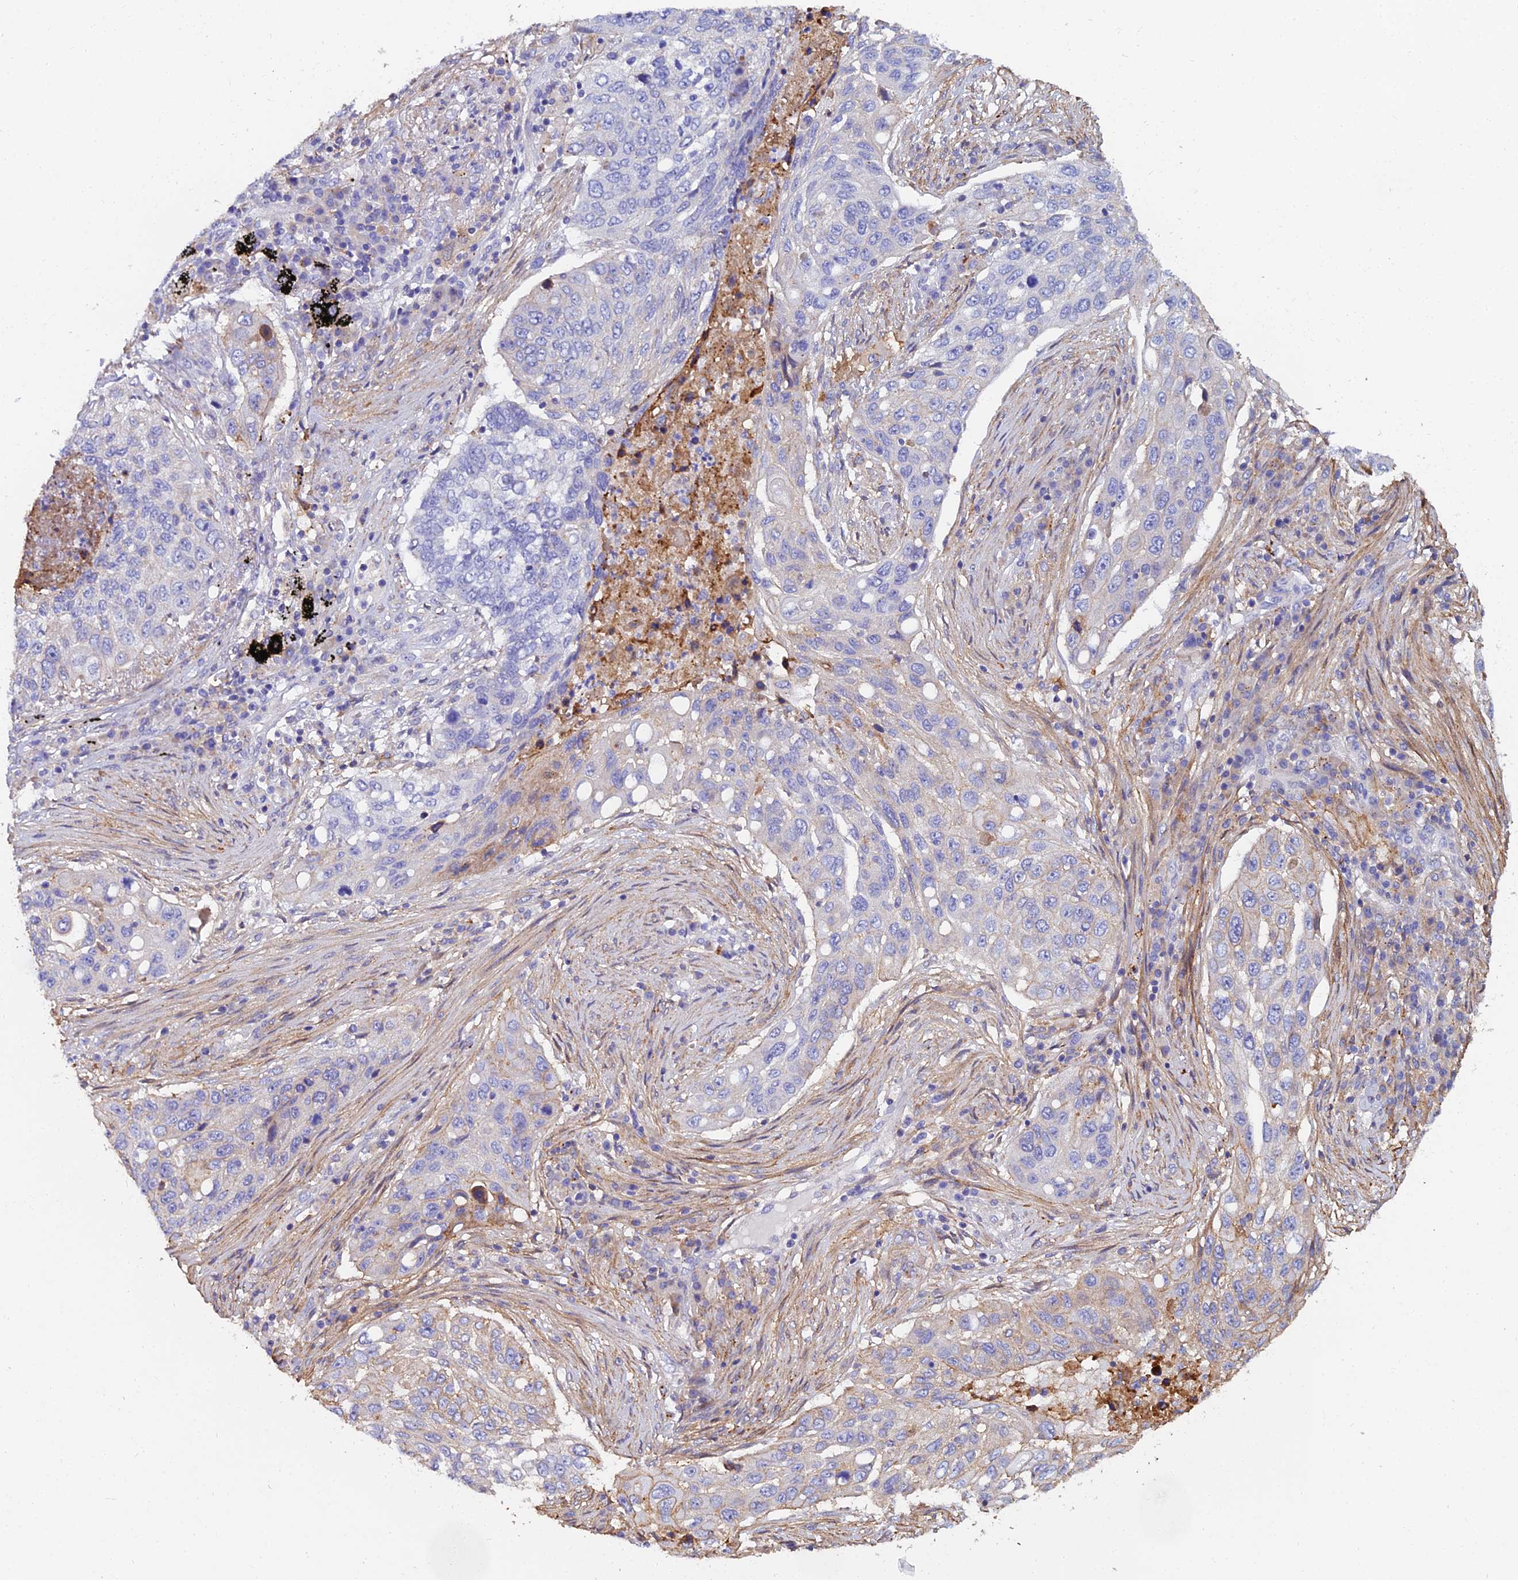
{"staining": {"intensity": "negative", "quantity": "none", "location": "none"}, "tissue": "lung cancer", "cell_type": "Tumor cells", "image_type": "cancer", "snomed": [{"axis": "morphology", "description": "Squamous cell carcinoma, NOS"}, {"axis": "topography", "description": "Lung"}], "caption": "Immunohistochemistry (IHC) histopathology image of neoplastic tissue: human lung cancer (squamous cell carcinoma) stained with DAB (3,3'-diaminobenzidine) reveals no significant protein expression in tumor cells. (DAB (3,3'-diaminobenzidine) IHC, high magnification).", "gene": "C6", "patient": {"sex": "female", "age": 63}}